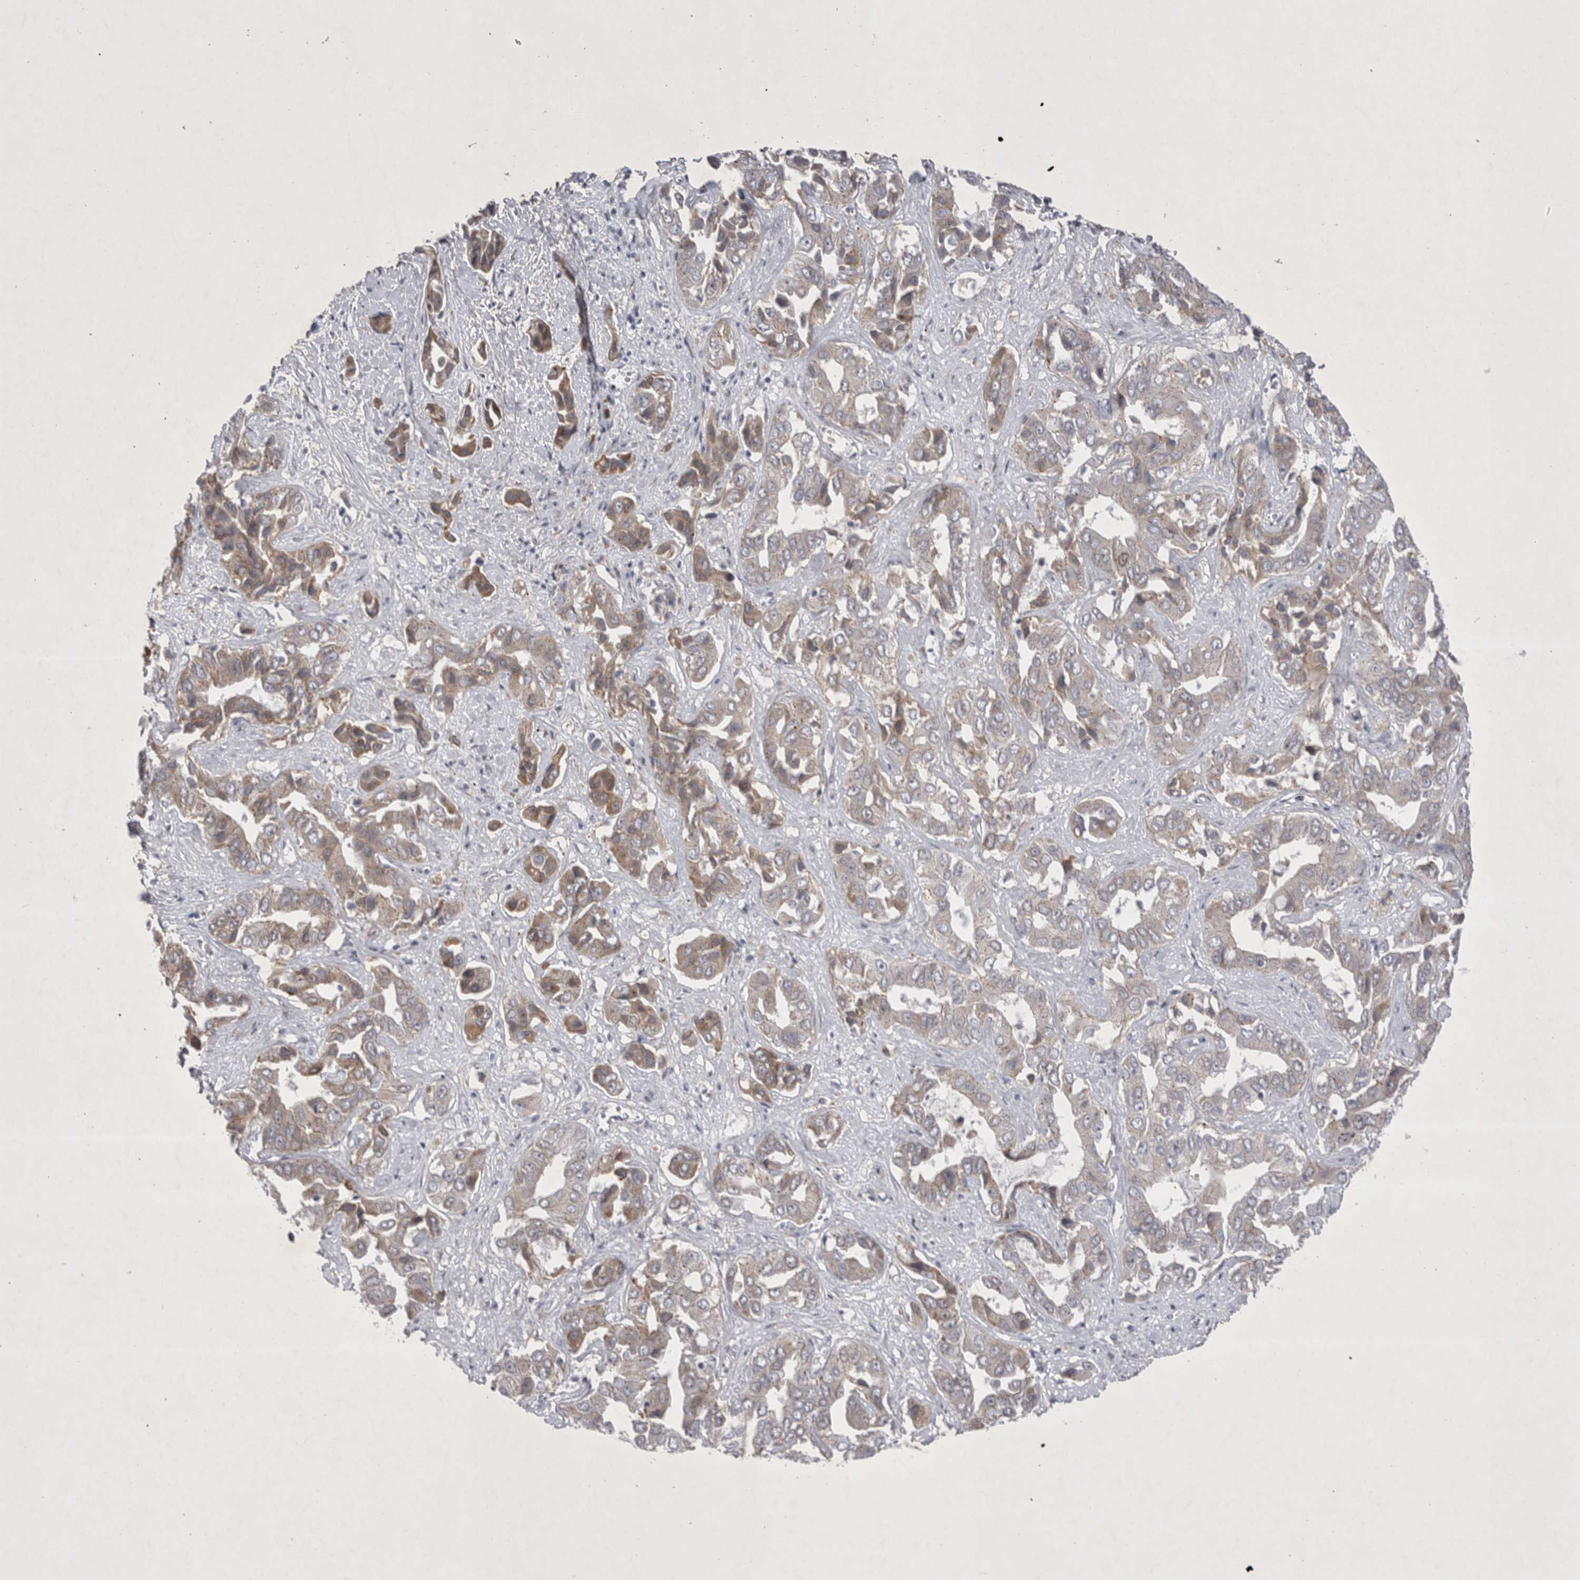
{"staining": {"intensity": "weak", "quantity": "25%-75%", "location": "cytoplasmic/membranous"}, "tissue": "liver cancer", "cell_type": "Tumor cells", "image_type": "cancer", "snomed": [{"axis": "morphology", "description": "Cholangiocarcinoma"}, {"axis": "topography", "description": "Liver"}], "caption": "Immunohistochemistry histopathology image of neoplastic tissue: liver cholangiocarcinoma stained using immunohistochemistry (IHC) reveals low levels of weak protein expression localized specifically in the cytoplasmic/membranous of tumor cells, appearing as a cytoplasmic/membranous brown color.", "gene": "PARP11", "patient": {"sex": "female", "age": 52}}